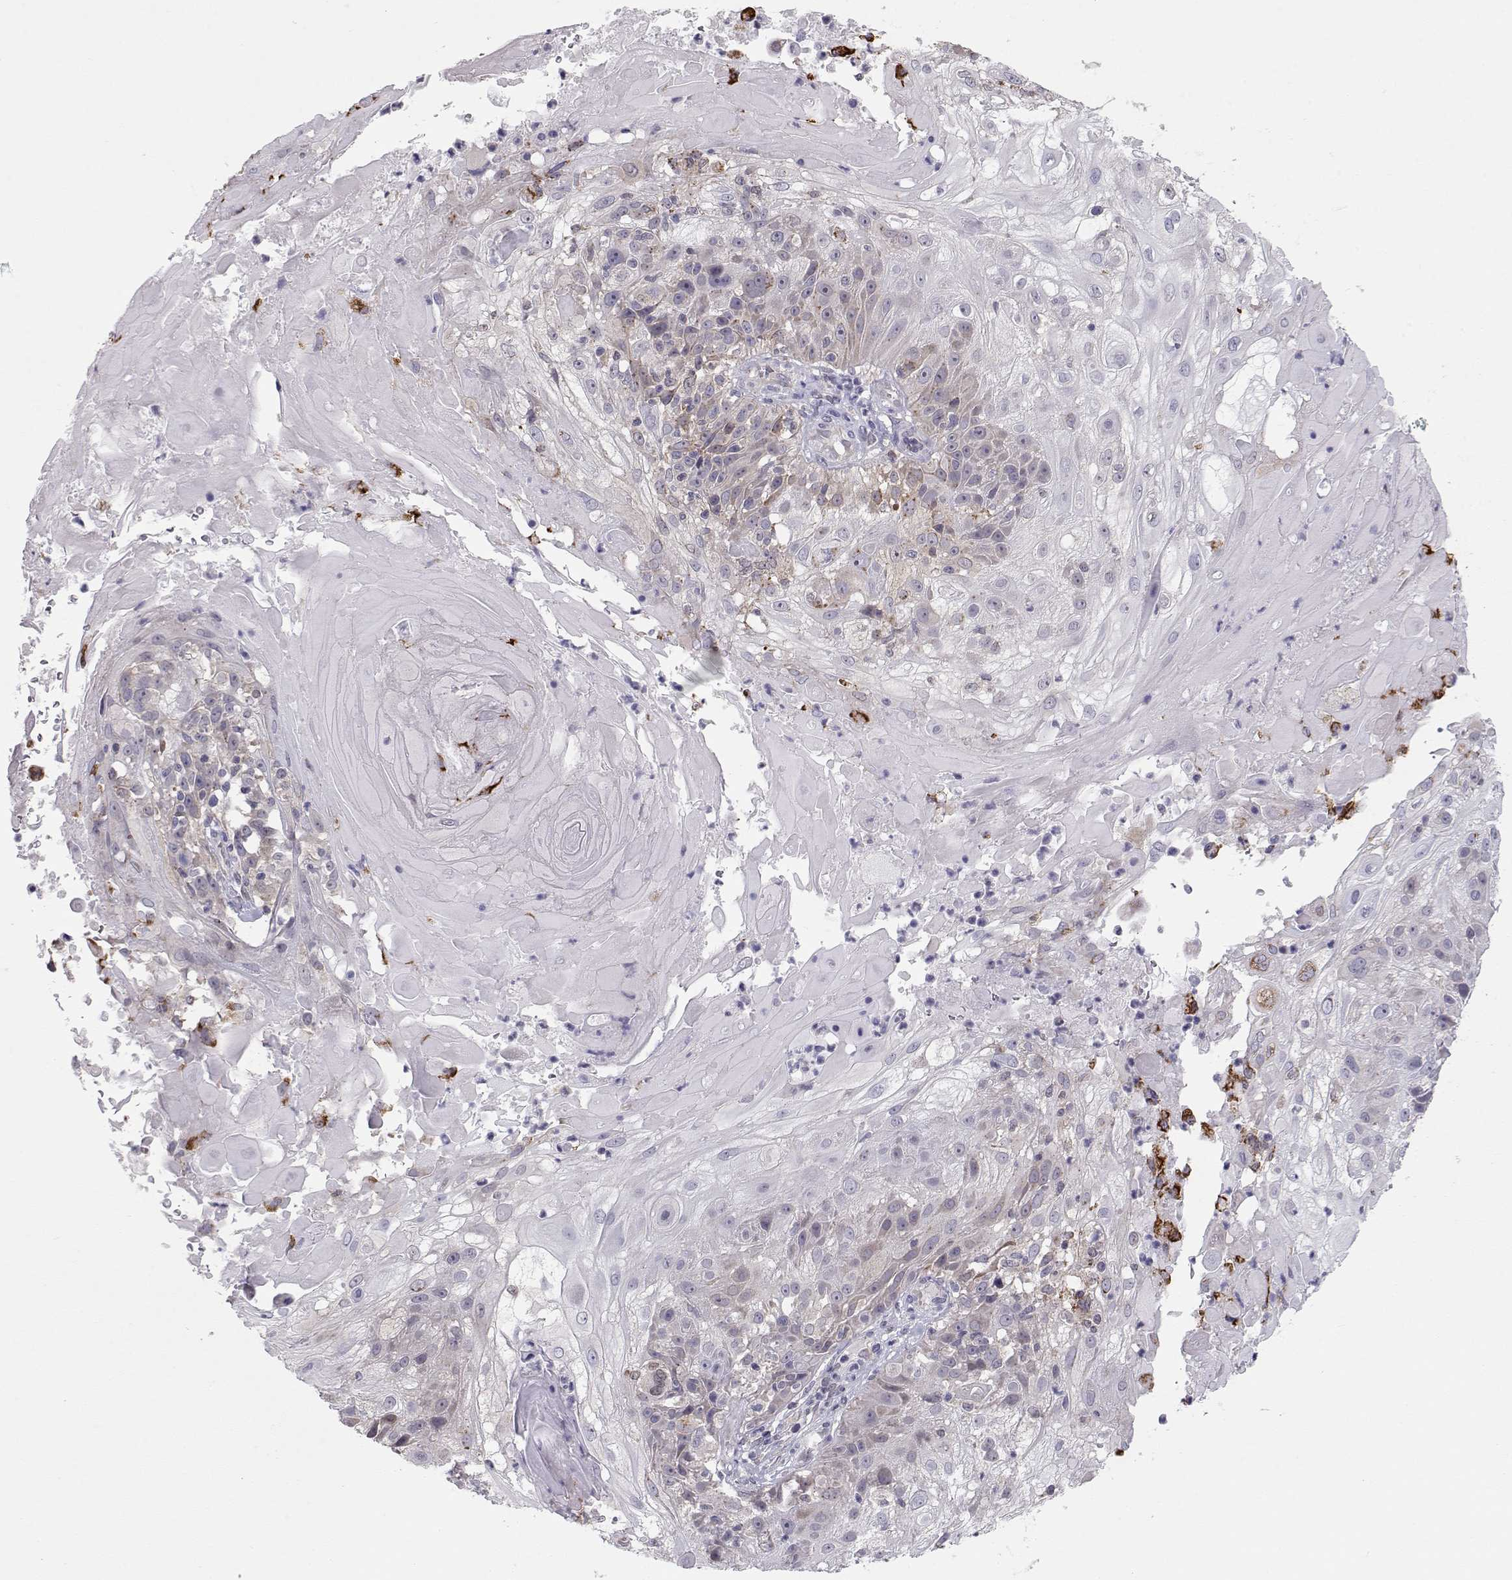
{"staining": {"intensity": "weak", "quantity": "25%-75%", "location": "cytoplasmic/membranous"}, "tissue": "skin cancer", "cell_type": "Tumor cells", "image_type": "cancer", "snomed": [{"axis": "morphology", "description": "Normal tissue, NOS"}, {"axis": "morphology", "description": "Squamous cell carcinoma, NOS"}, {"axis": "topography", "description": "Skin"}], "caption": "Immunohistochemical staining of squamous cell carcinoma (skin) exhibits weak cytoplasmic/membranous protein positivity in approximately 25%-75% of tumor cells. Ihc stains the protein of interest in brown and the nuclei are stained blue.", "gene": "NPVF", "patient": {"sex": "female", "age": 83}}